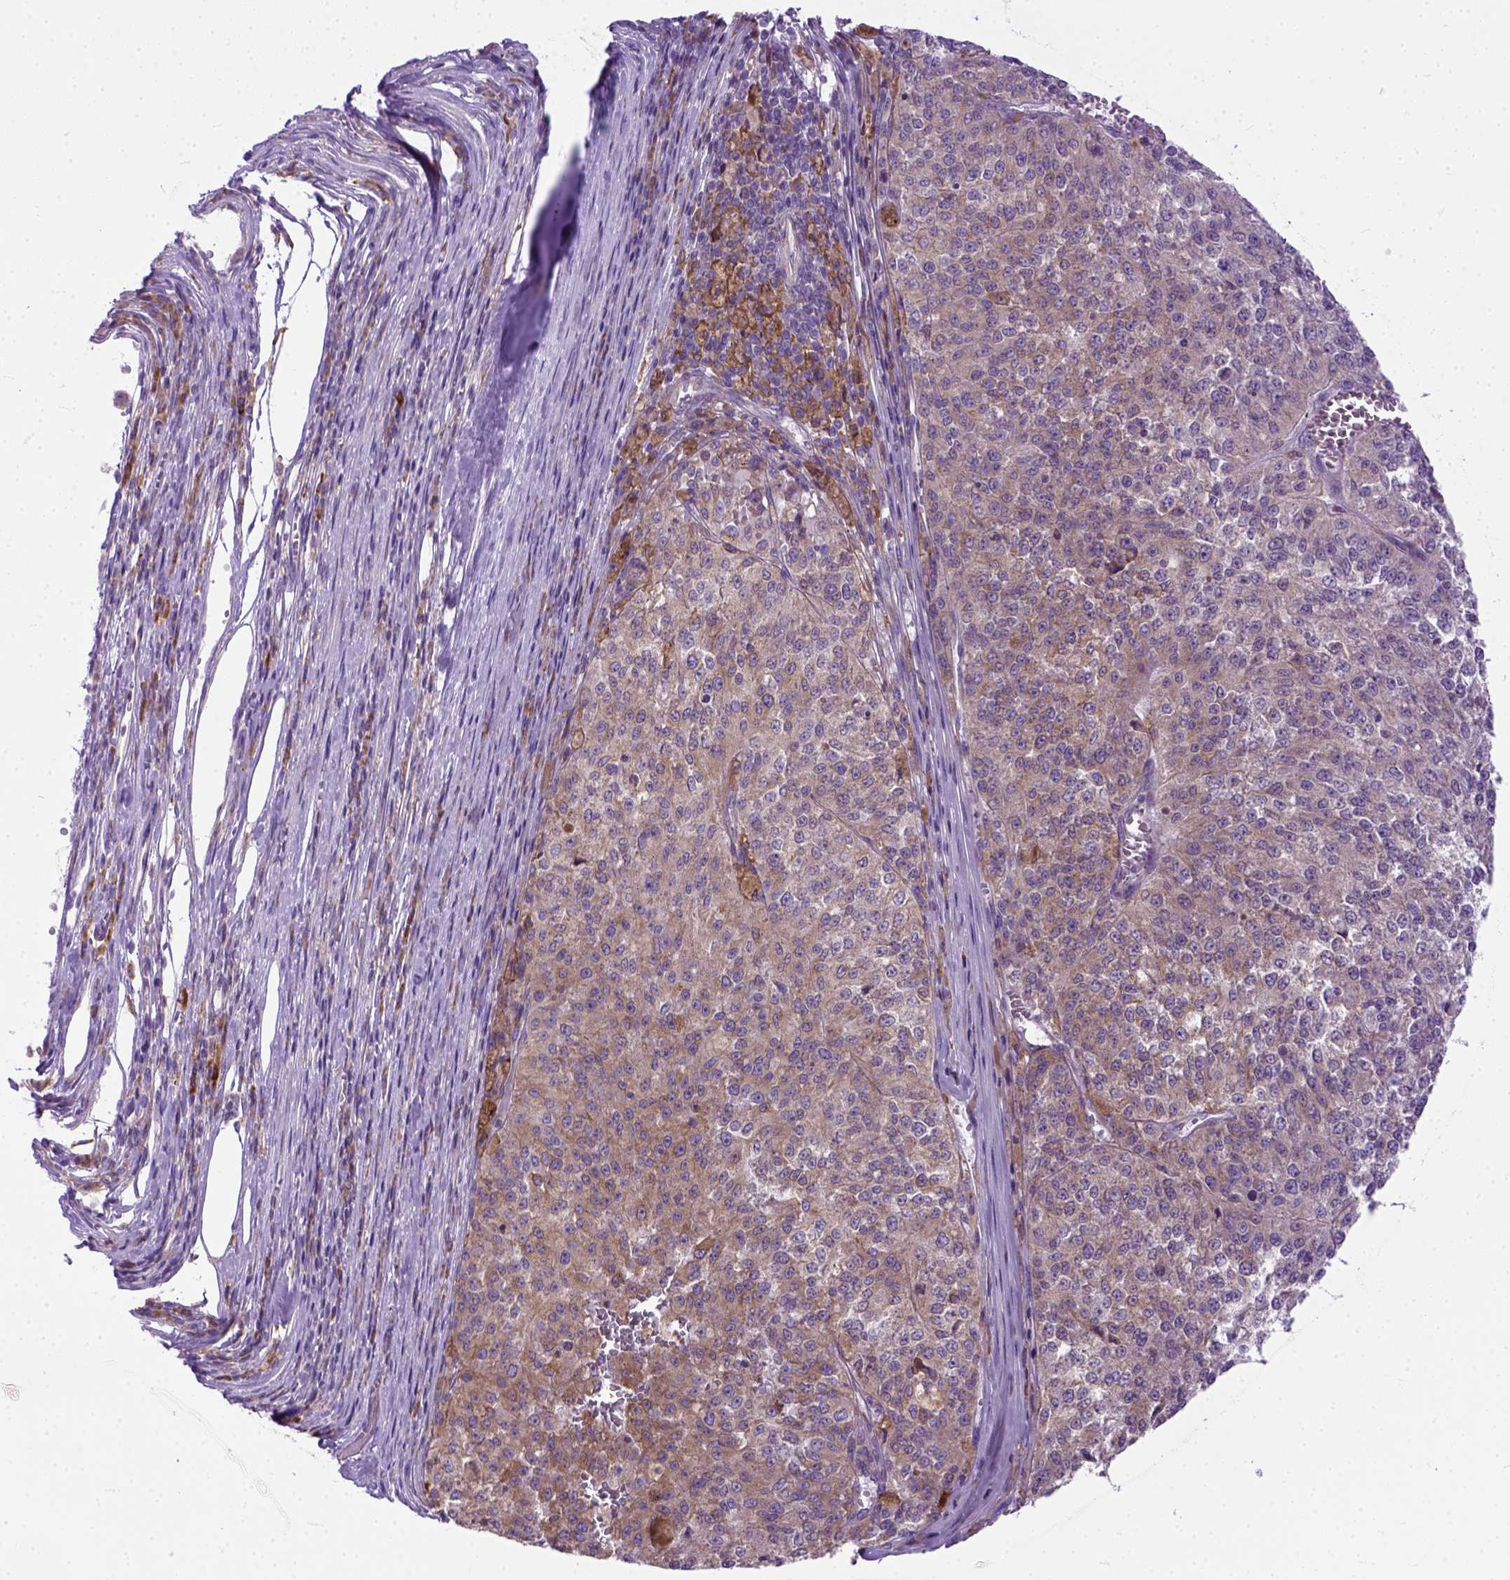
{"staining": {"intensity": "moderate", "quantity": ">75%", "location": "cytoplasmic/membranous"}, "tissue": "melanoma", "cell_type": "Tumor cells", "image_type": "cancer", "snomed": [{"axis": "morphology", "description": "Malignant melanoma, Metastatic site"}, {"axis": "topography", "description": "Lymph node"}], "caption": "Malignant melanoma (metastatic site) stained for a protein (brown) demonstrates moderate cytoplasmic/membranous positive positivity in approximately >75% of tumor cells.", "gene": "PLK4", "patient": {"sex": "female", "age": 64}}